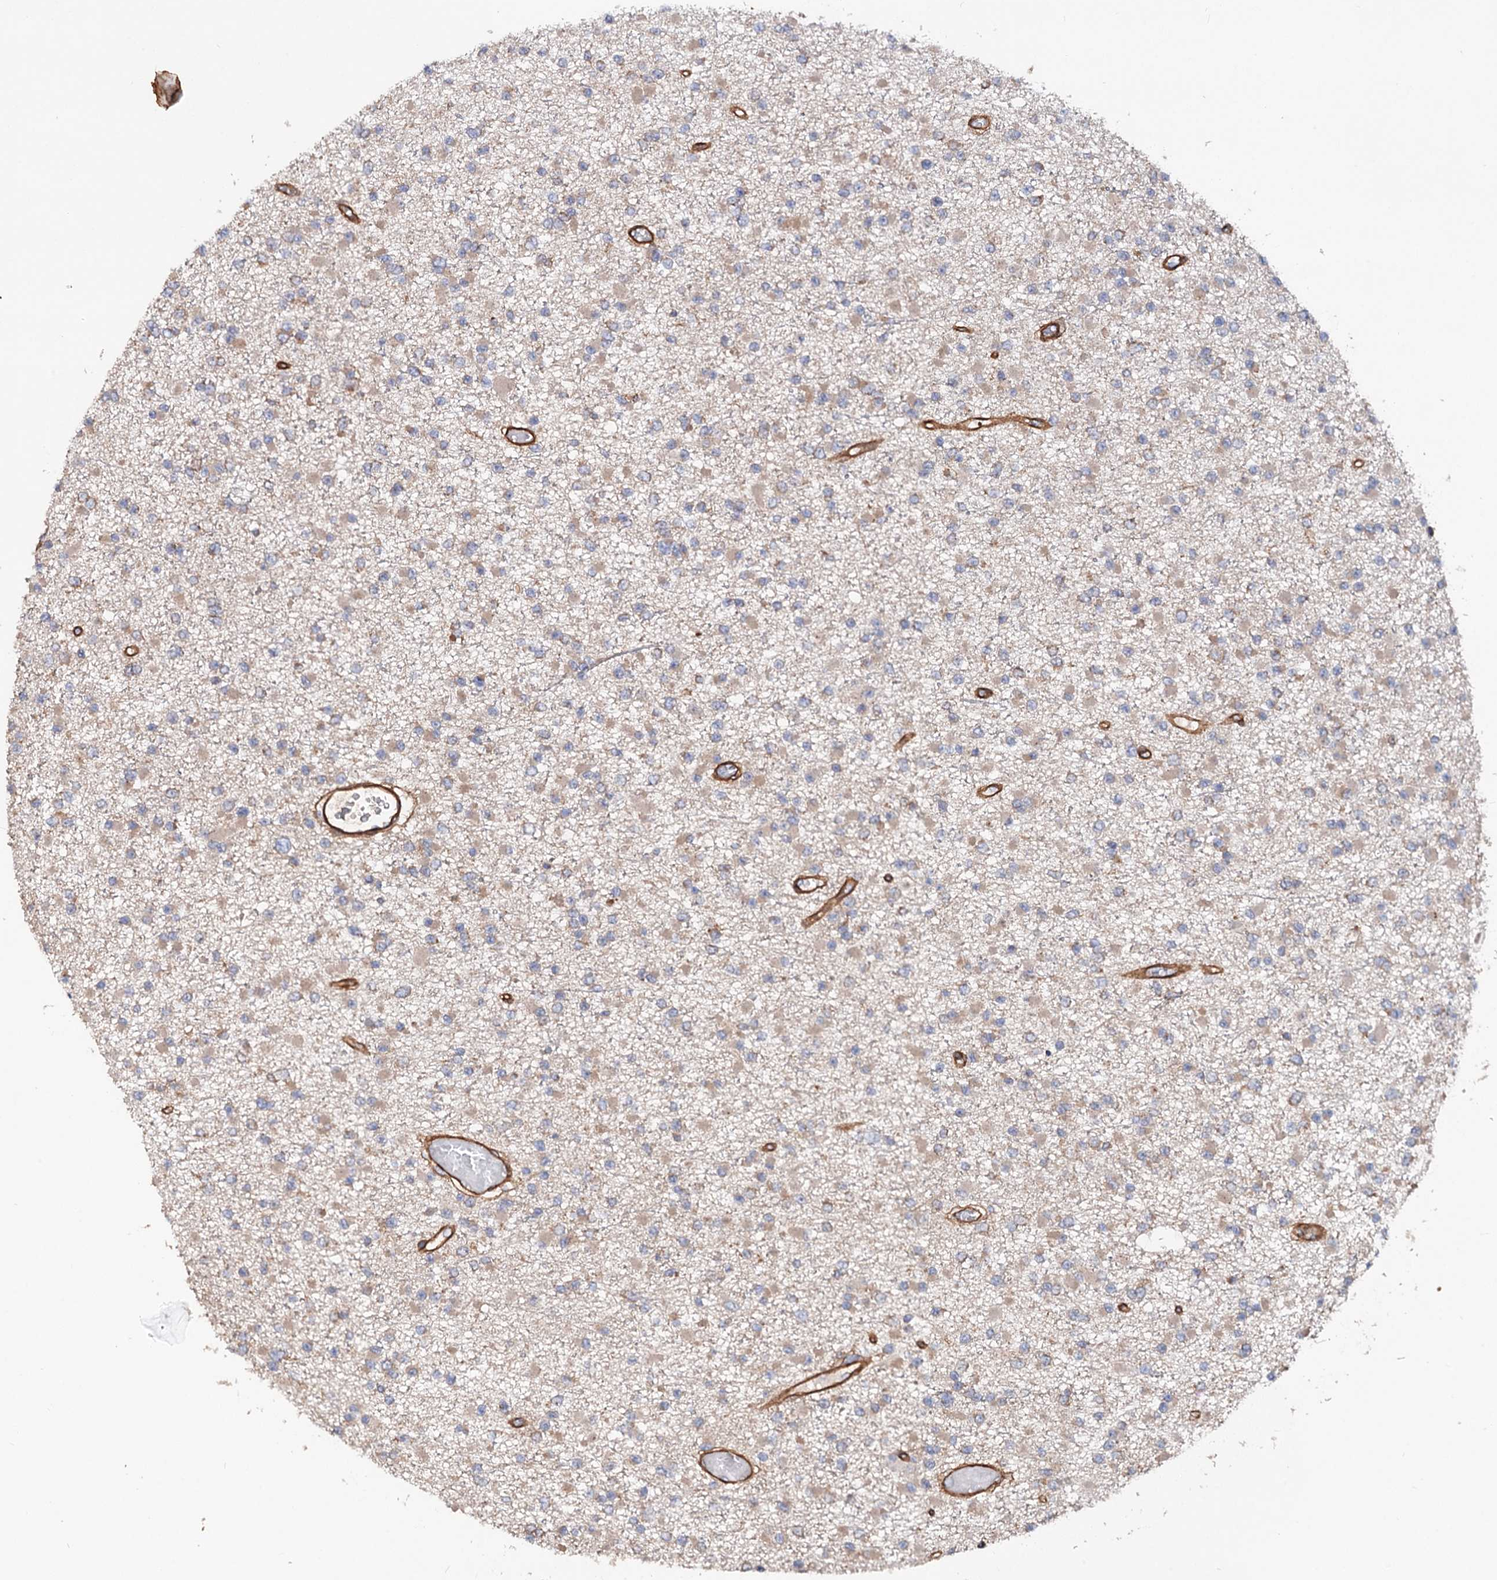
{"staining": {"intensity": "weak", "quantity": "<25%", "location": "cytoplasmic/membranous"}, "tissue": "glioma", "cell_type": "Tumor cells", "image_type": "cancer", "snomed": [{"axis": "morphology", "description": "Glioma, malignant, Low grade"}, {"axis": "topography", "description": "Brain"}], "caption": "Immunohistochemical staining of malignant glioma (low-grade) exhibits no significant expression in tumor cells.", "gene": "CSAD", "patient": {"sex": "female", "age": 22}}